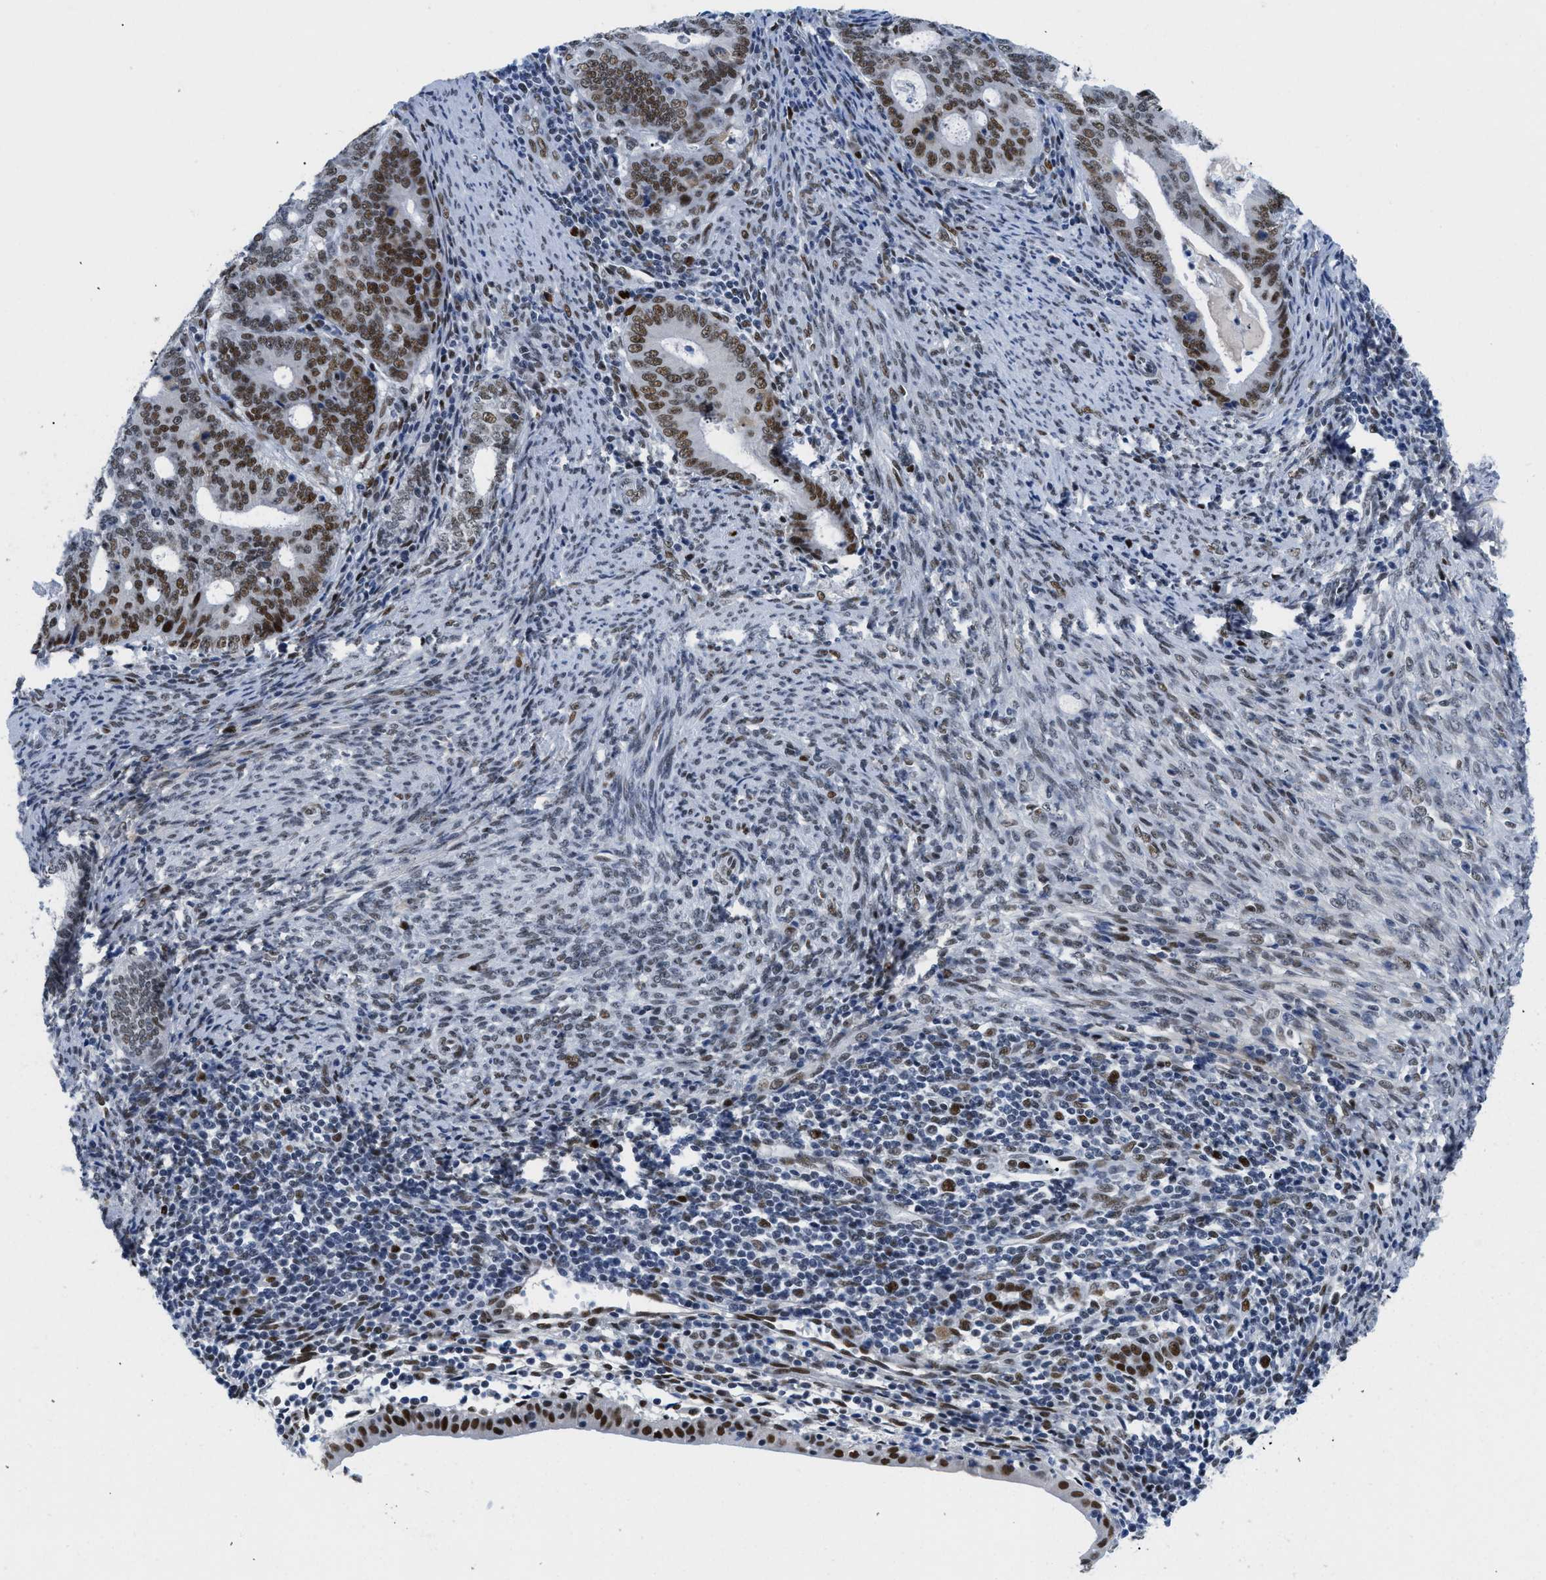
{"staining": {"intensity": "strong", "quantity": ">75%", "location": "nuclear"}, "tissue": "endometrial cancer", "cell_type": "Tumor cells", "image_type": "cancer", "snomed": [{"axis": "morphology", "description": "Adenocarcinoma, NOS"}, {"axis": "topography", "description": "Uterus"}], "caption": "Immunohistochemistry (IHC) histopathology image of neoplastic tissue: endometrial cancer stained using IHC exhibits high levels of strong protein expression localized specifically in the nuclear of tumor cells, appearing as a nuclear brown color.", "gene": "SMARCAD1", "patient": {"sex": "female", "age": 83}}